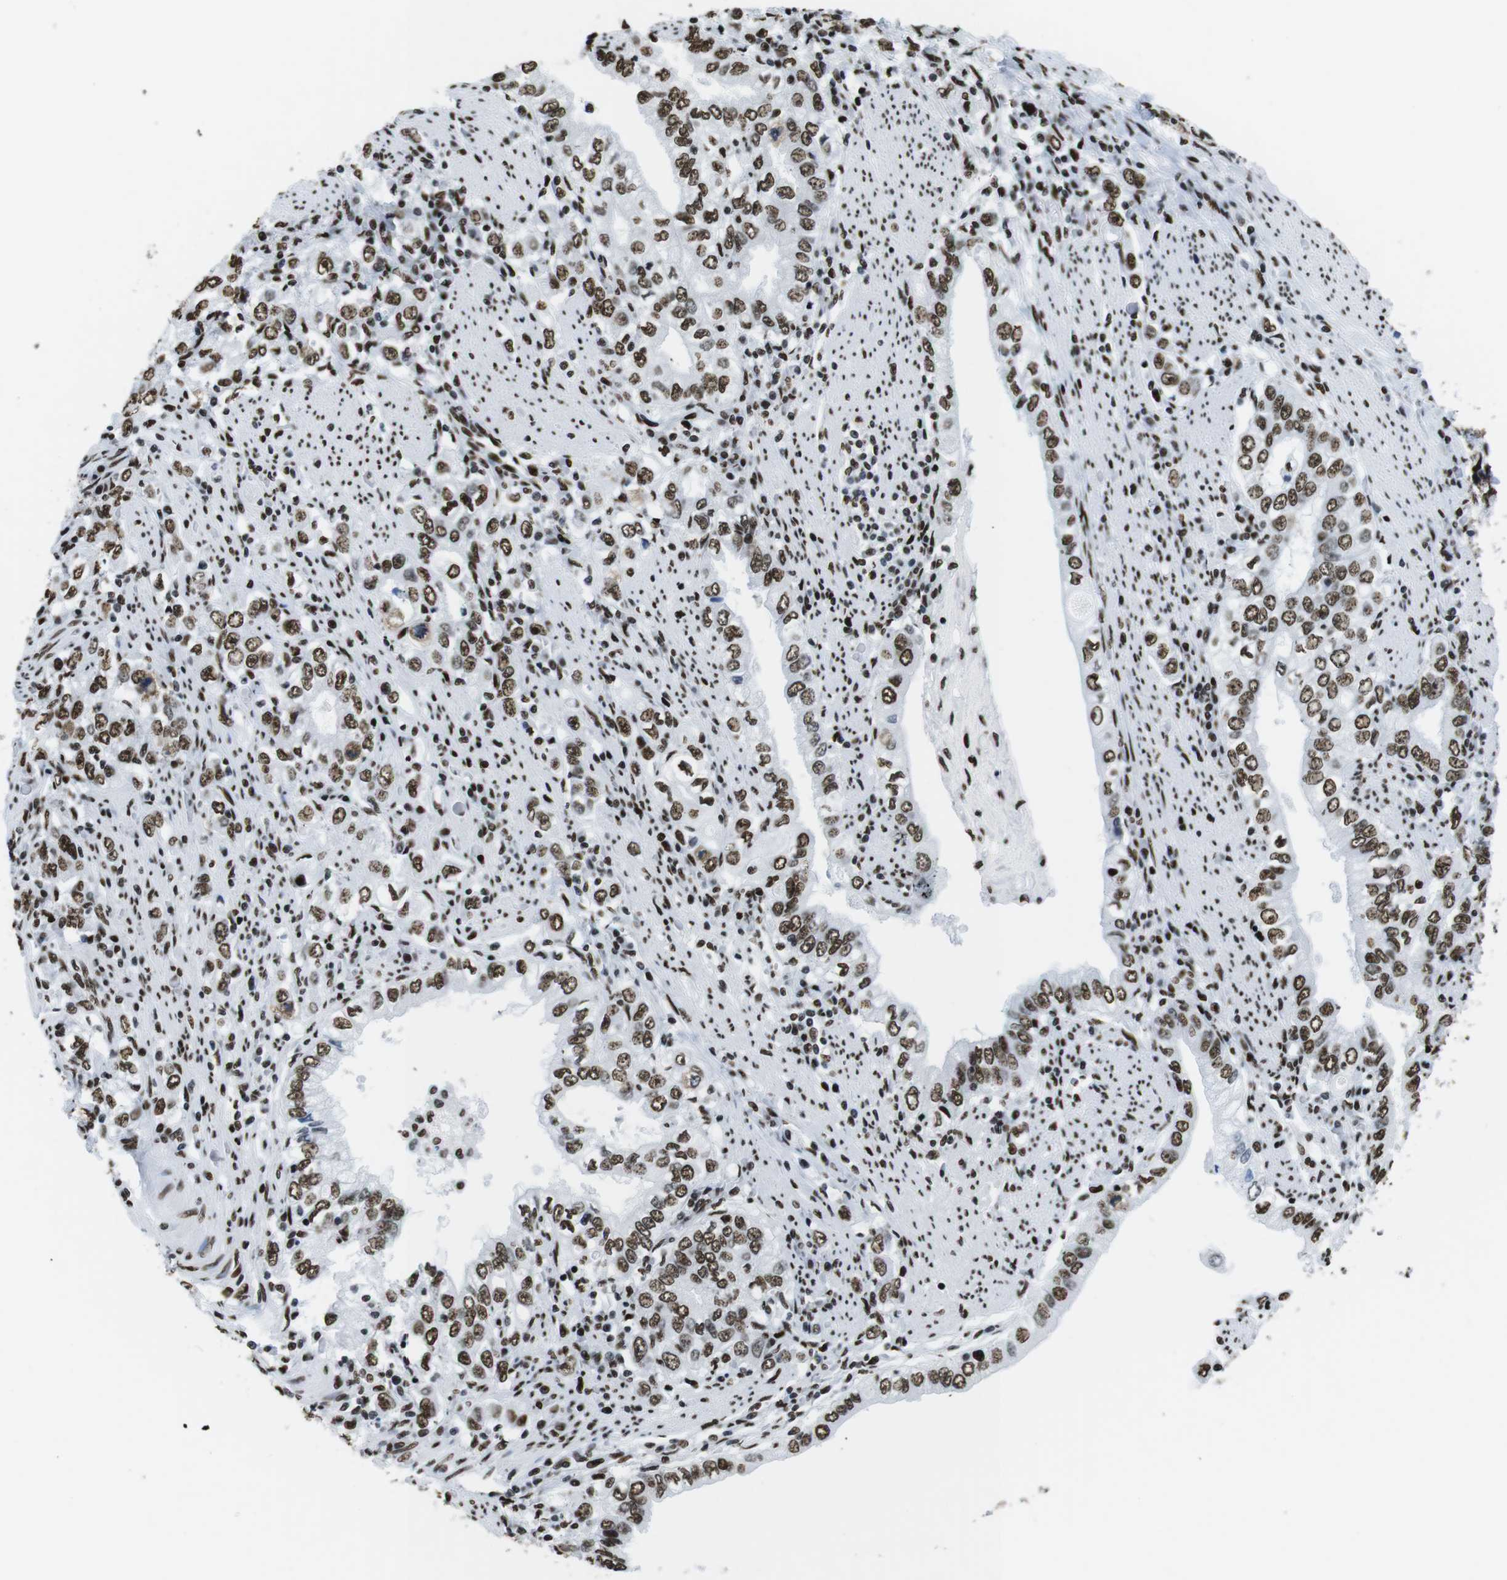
{"staining": {"intensity": "moderate", "quantity": ">75%", "location": "nuclear"}, "tissue": "stomach cancer", "cell_type": "Tumor cells", "image_type": "cancer", "snomed": [{"axis": "morphology", "description": "Adenocarcinoma, NOS"}, {"axis": "topography", "description": "Stomach, lower"}], "caption": "This micrograph demonstrates immunohistochemistry staining of stomach cancer, with medium moderate nuclear positivity in approximately >75% of tumor cells.", "gene": "CITED2", "patient": {"sex": "female", "age": 72}}